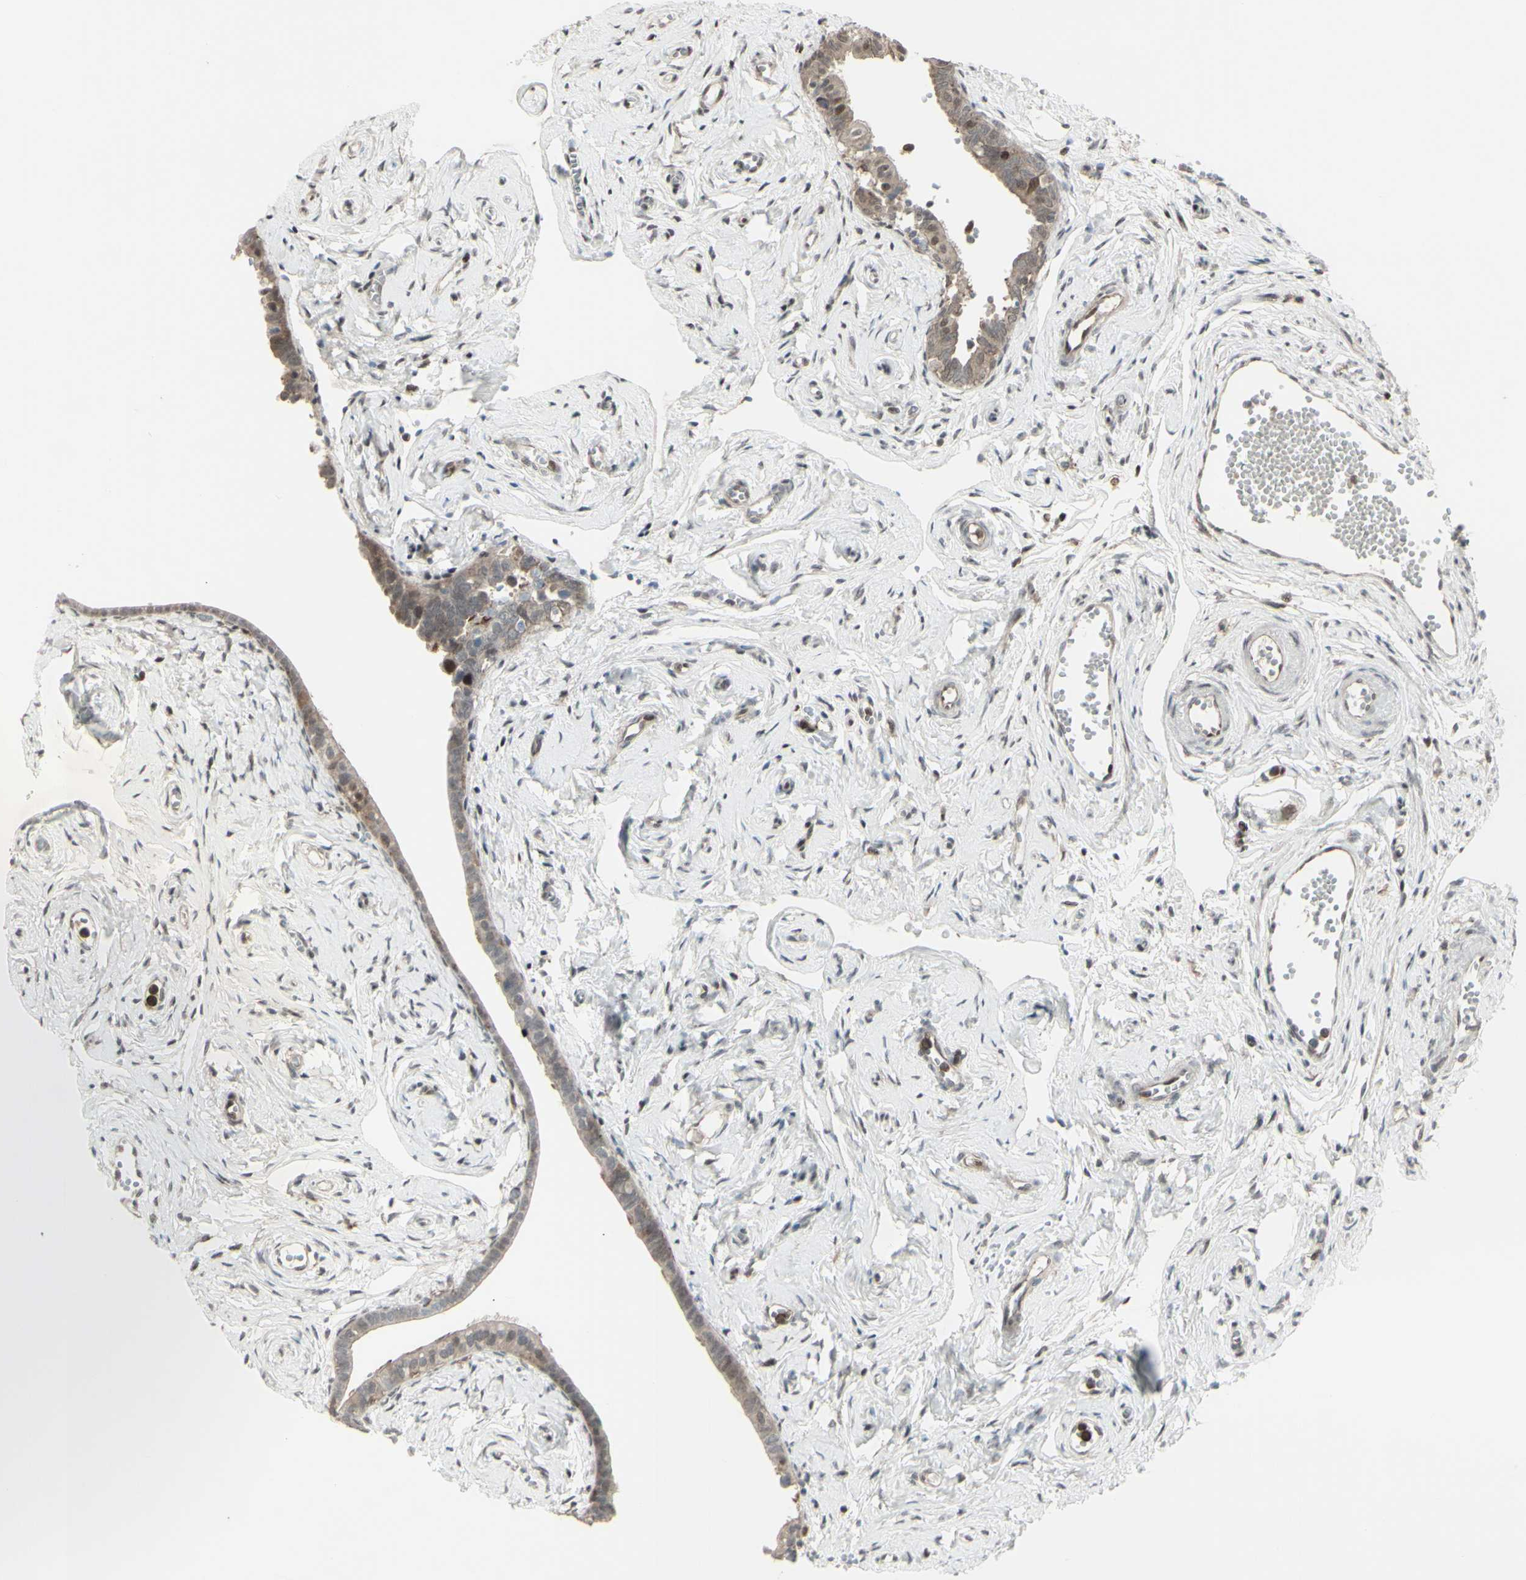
{"staining": {"intensity": "moderate", "quantity": "<25%", "location": "nuclear"}, "tissue": "fallopian tube", "cell_type": "Glandular cells", "image_type": "normal", "snomed": [{"axis": "morphology", "description": "Normal tissue, NOS"}, {"axis": "topography", "description": "Fallopian tube"}], "caption": "Immunohistochemistry (IHC) image of unremarkable human fallopian tube stained for a protein (brown), which shows low levels of moderate nuclear positivity in about <25% of glandular cells.", "gene": "CD33", "patient": {"sex": "female", "age": 71}}